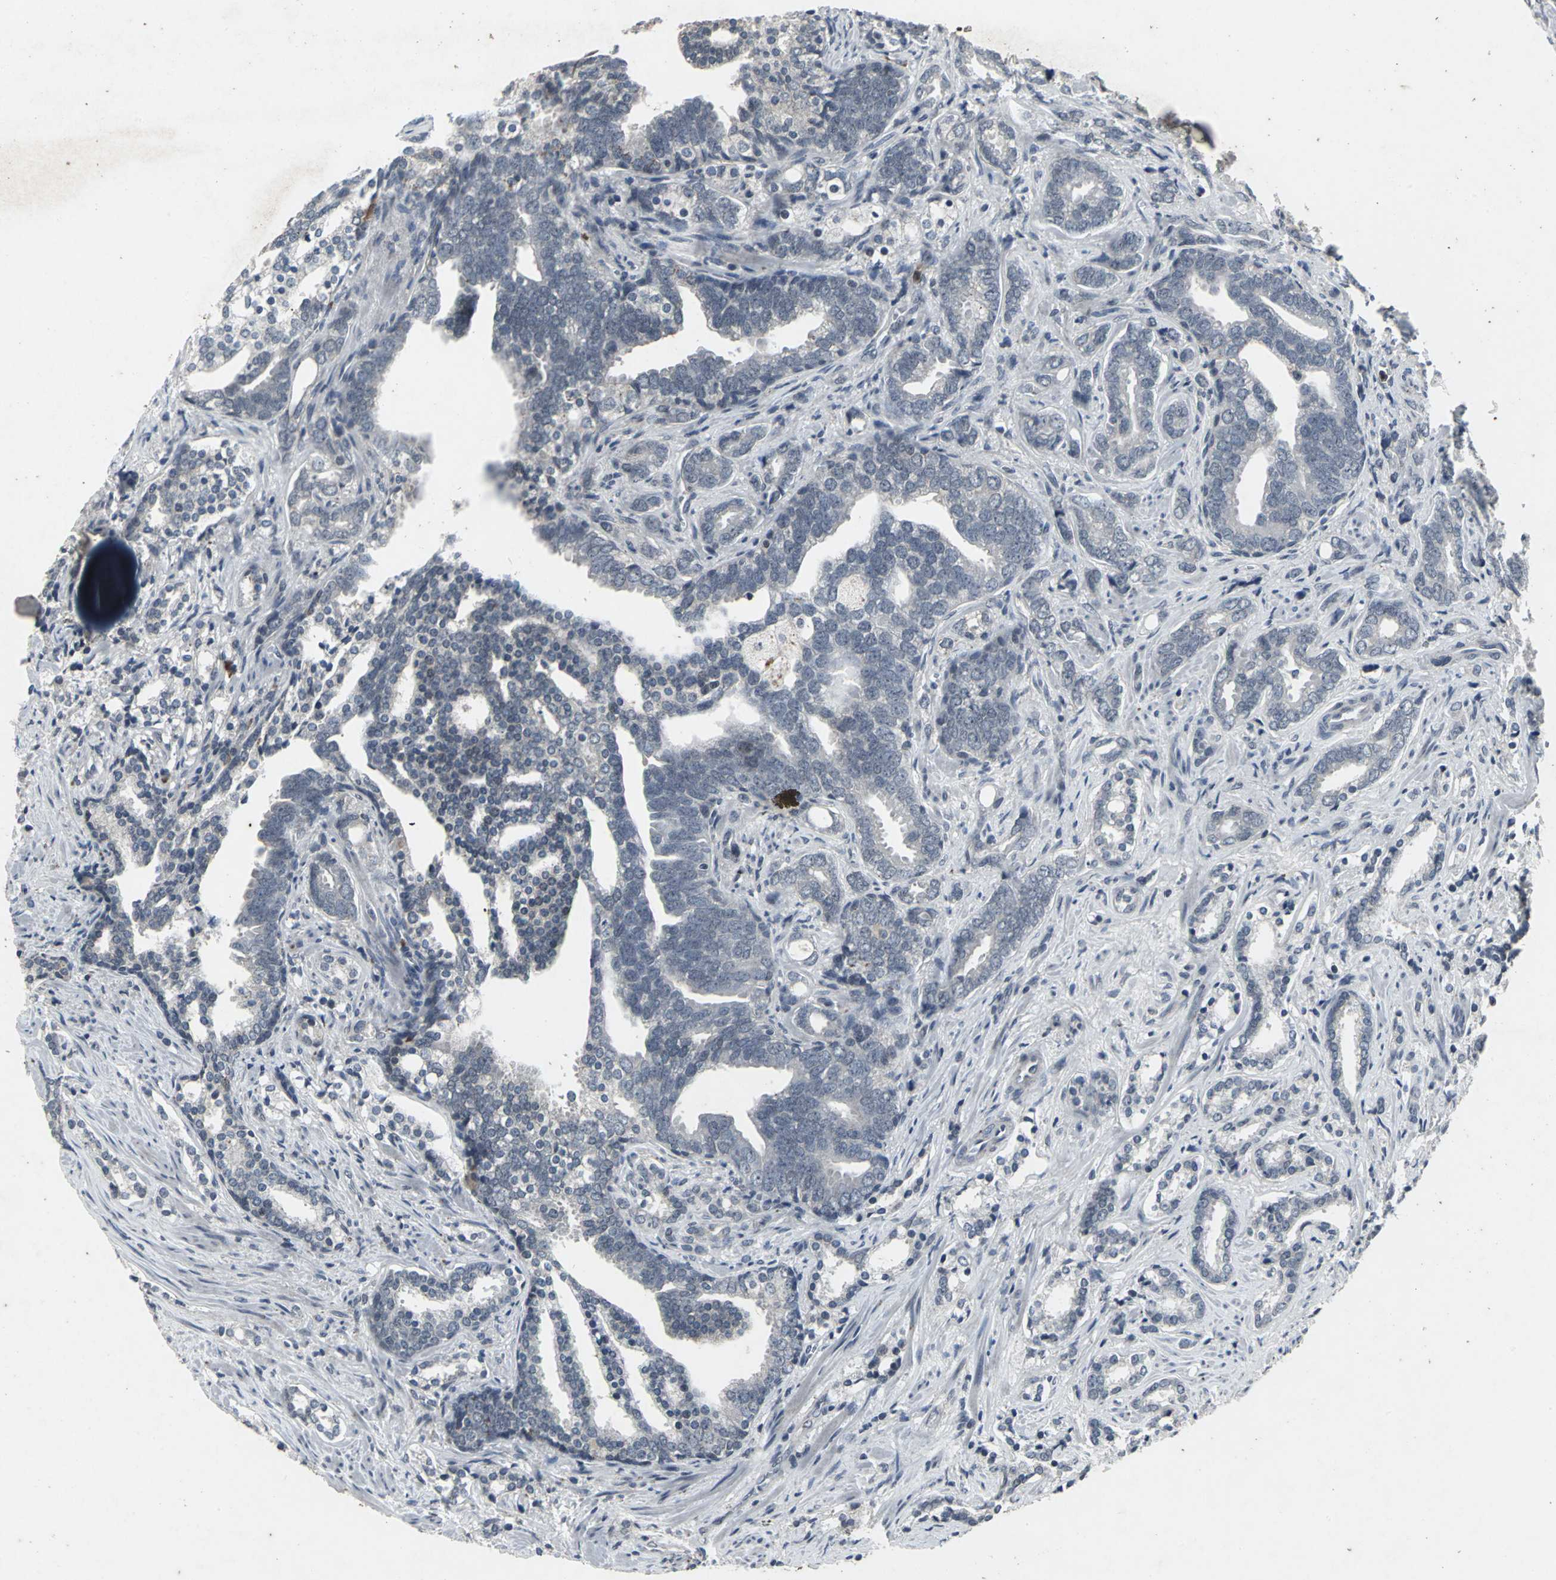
{"staining": {"intensity": "negative", "quantity": "none", "location": "none"}, "tissue": "prostate cancer", "cell_type": "Tumor cells", "image_type": "cancer", "snomed": [{"axis": "morphology", "description": "Adenocarcinoma, Medium grade"}, {"axis": "topography", "description": "Prostate"}], "caption": "Prostate medium-grade adenocarcinoma was stained to show a protein in brown. There is no significant positivity in tumor cells.", "gene": "BMP4", "patient": {"sex": "male", "age": 67}}